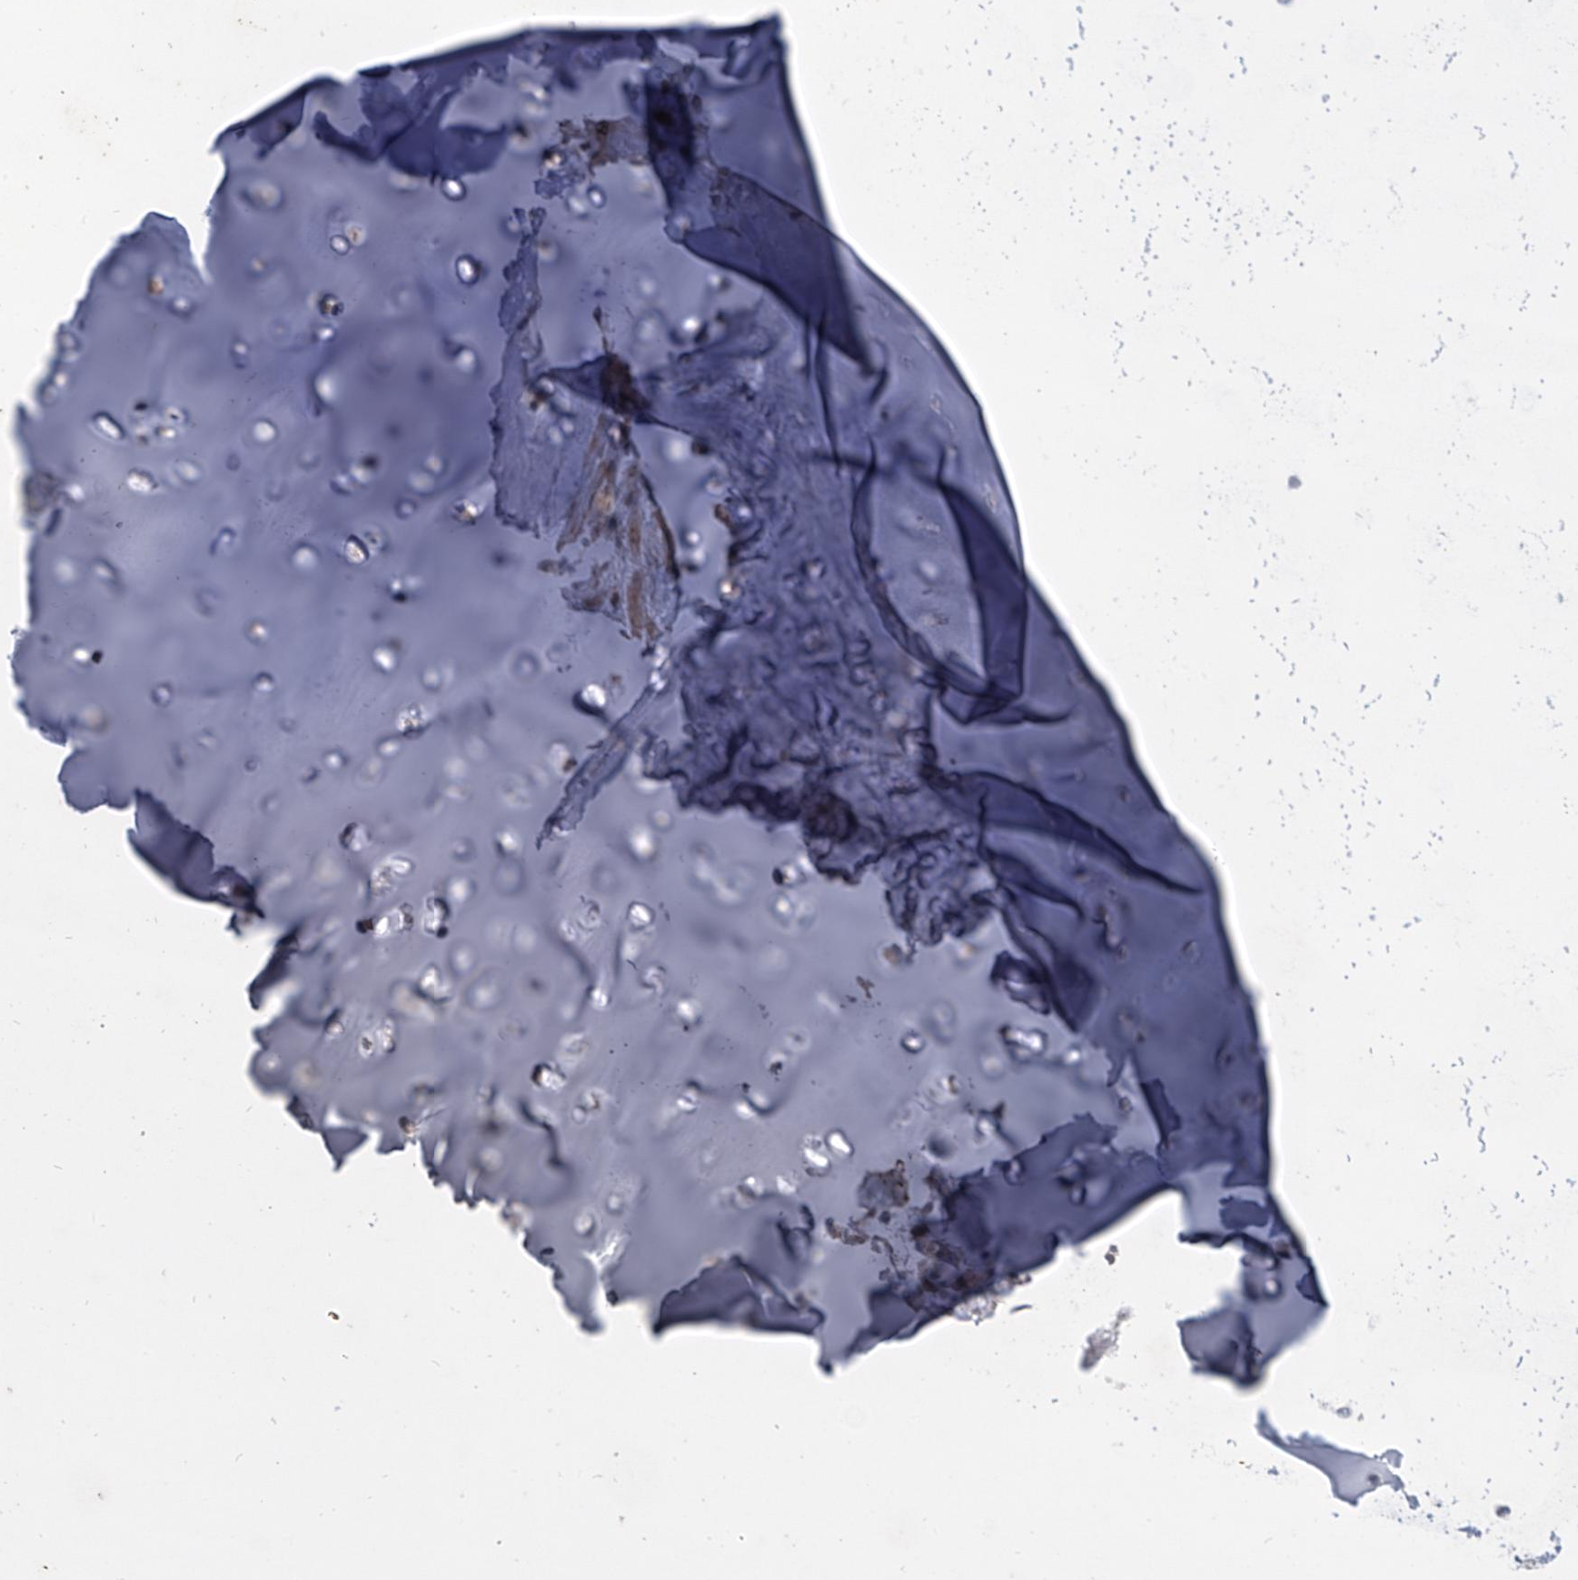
{"staining": {"intensity": "negative", "quantity": "none", "location": "none"}, "tissue": "soft tissue", "cell_type": "Chondrocytes", "image_type": "normal", "snomed": [{"axis": "morphology", "description": "Normal tissue, NOS"}, {"axis": "morphology", "description": "Basal cell carcinoma"}, {"axis": "topography", "description": "Cartilage tissue"}, {"axis": "topography", "description": "Nasopharynx"}, {"axis": "topography", "description": "Oral tissue"}], "caption": "IHC of benign soft tissue shows no positivity in chondrocytes.", "gene": "HEATR6", "patient": {"sex": "female", "age": 77}}